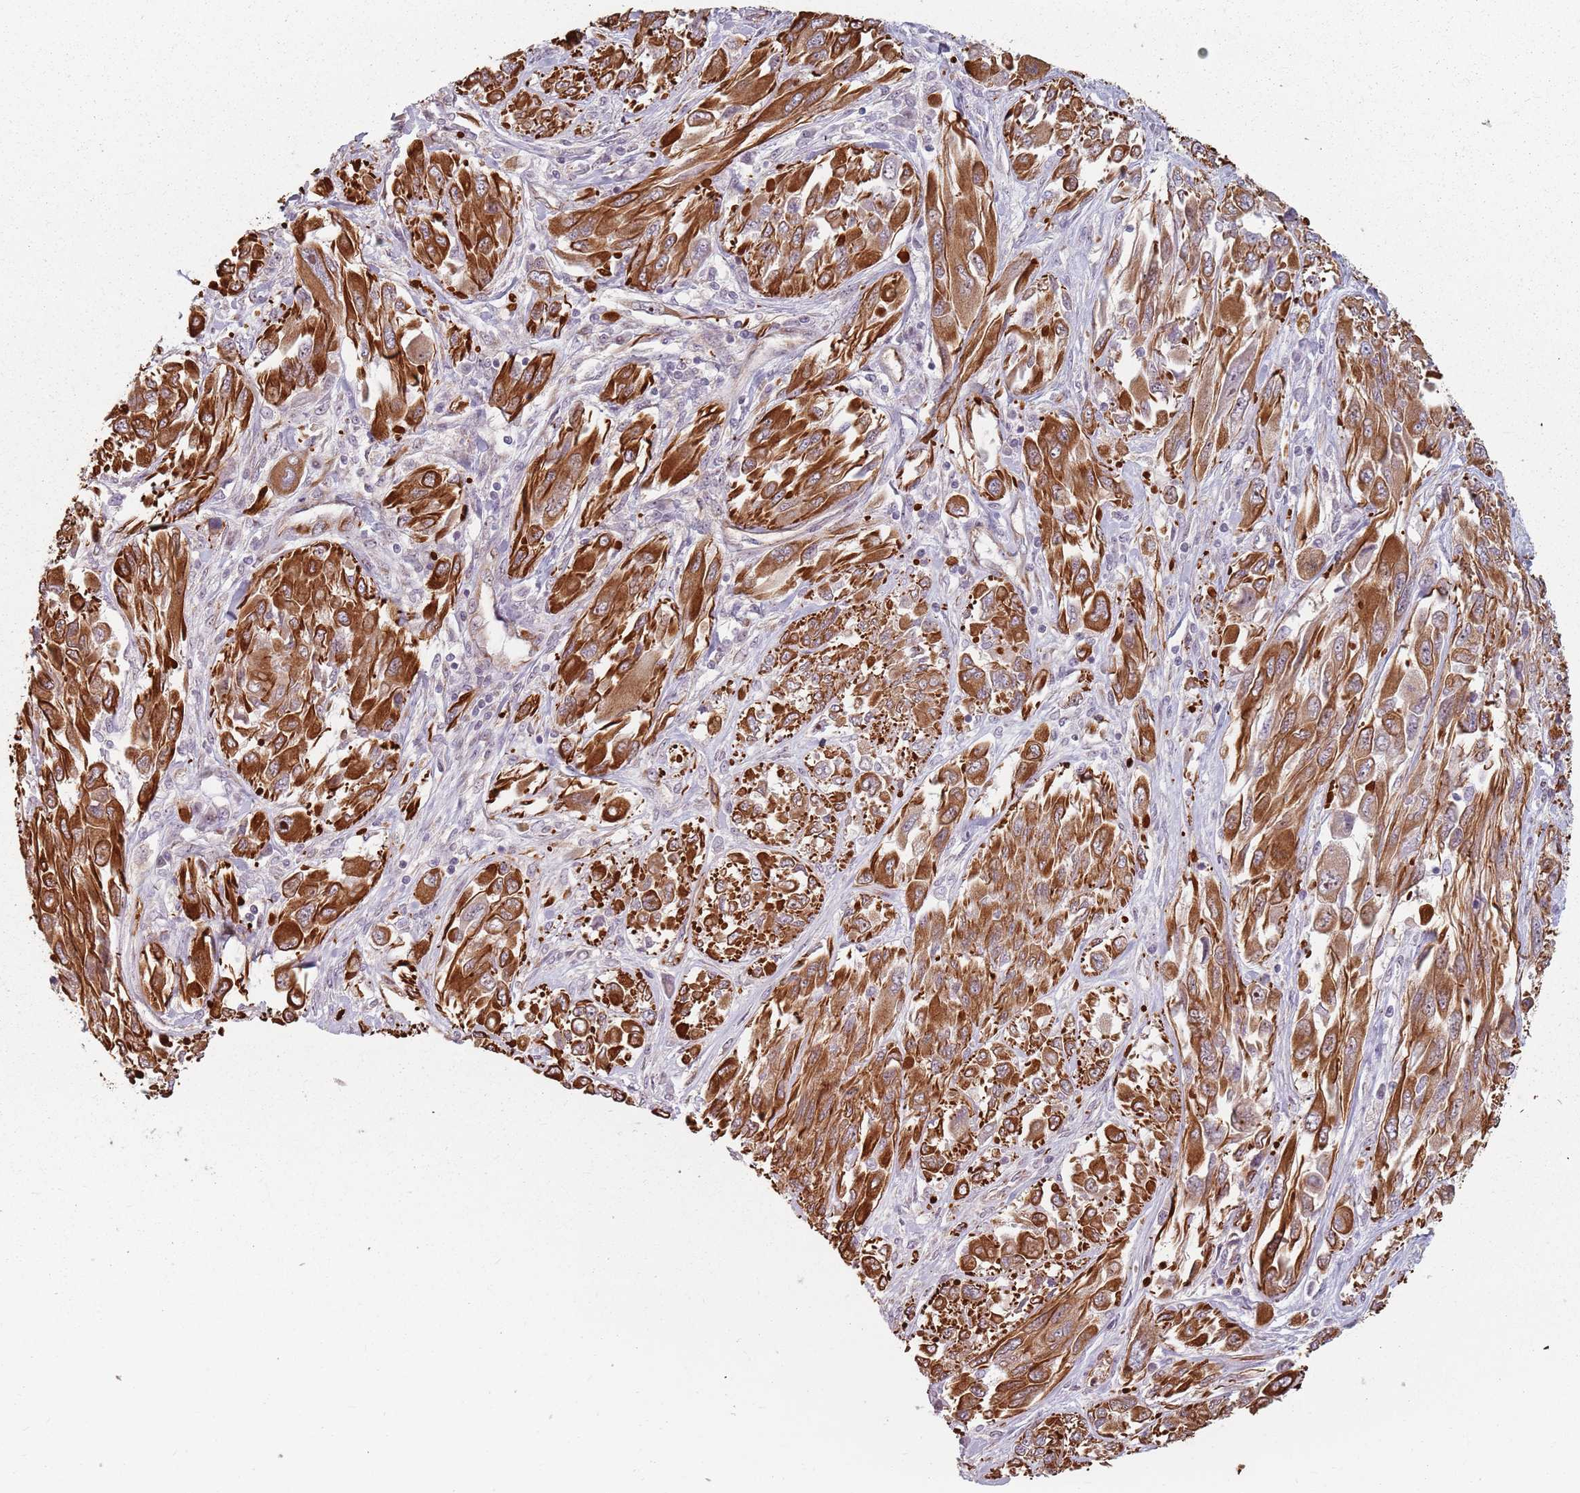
{"staining": {"intensity": "strong", "quantity": ">75%", "location": "cytoplasmic/membranous"}, "tissue": "melanoma", "cell_type": "Tumor cells", "image_type": "cancer", "snomed": [{"axis": "morphology", "description": "Malignant melanoma, NOS"}, {"axis": "topography", "description": "Skin"}], "caption": "A brown stain highlights strong cytoplasmic/membranous expression of a protein in melanoma tumor cells. The staining is performed using DAB brown chromogen to label protein expression. The nuclei are counter-stained blue using hematoxylin.", "gene": "GAS2L3", "patient": {"sex": "female", "age": 91}}